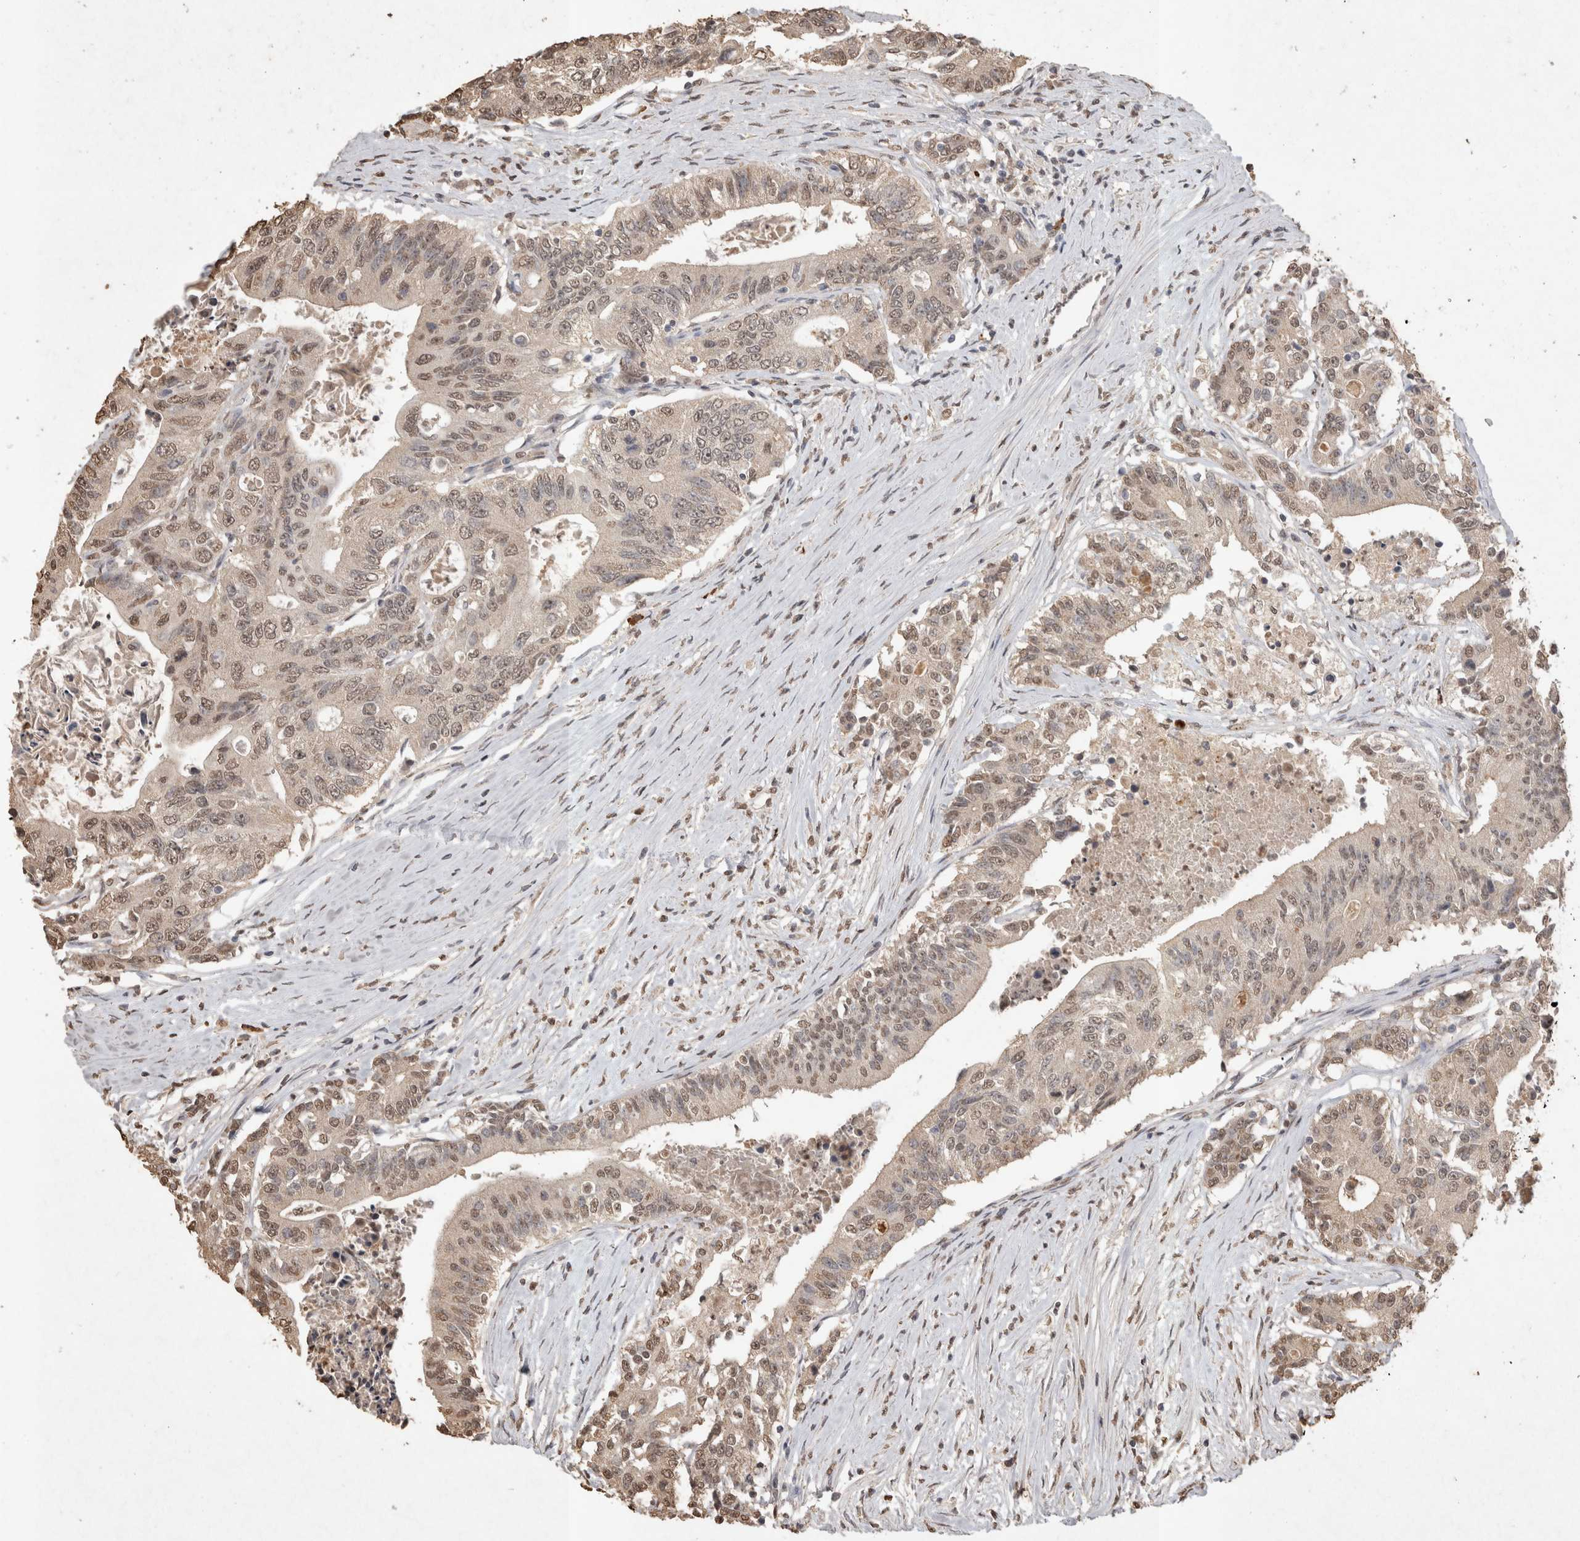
{"staining": {"intensity": "weak", "quantity": ">75%", "location": "nuclear"}, "tissue": "colorectal cancer", "cell_type": "Tumor cells", "image_type": "cancer", "snomed": [{"axis": "morphology", "description": "Adenocarcinoma, NOS"}, {"axis": "topography", "description": "Colon"}], "caption": "Protein expression analysis of adenocarcinoma (colorectal) displays weak nuclear expression in approximately >75% of tumor cells.", "gene": "MLX", "patient": {"sex": "female", "age": 77}}